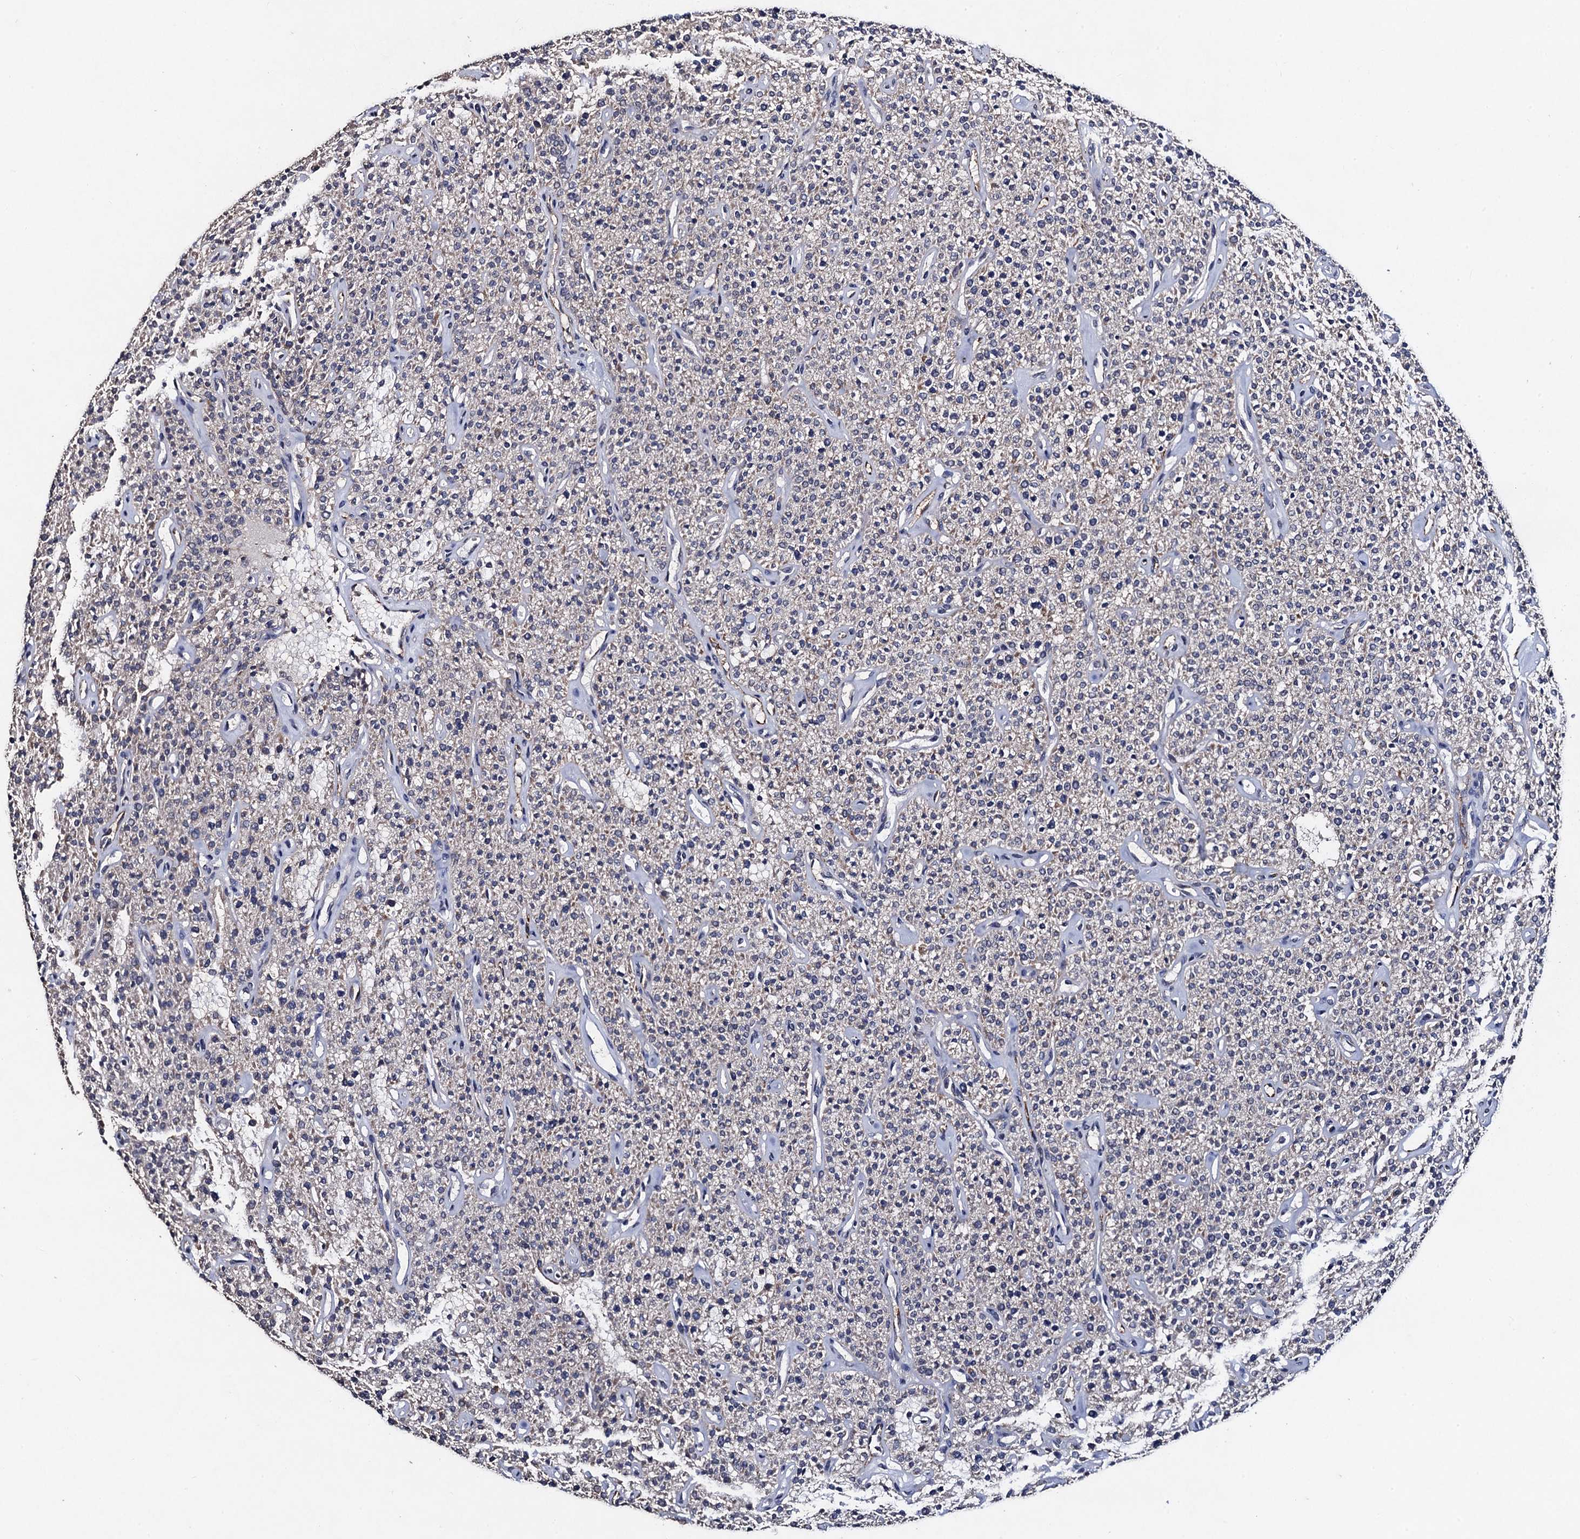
{"staining": {"intensity": "moderate", "quantity": "25%-75%", "location": "cytoplasmic/membranous"}, "tissue": "parathyroid gland", "cell_type": "Glandular cells", "image_type": "normal", "snomed": [{"axis": "morphology", "description": "Normal tissue, NOS"}, {"axis": "topography", "description": "Parathyroid gland"}], "caption": "Protein positivity by immunohistochemistry (IHC) exhibits moderate cytoplasmic/membranous positivity in about 25%-75% of glandular cells in benign parathyroid gland.", "gene": "PPTC7", "patient": {"sex": "male", "age": 46}}